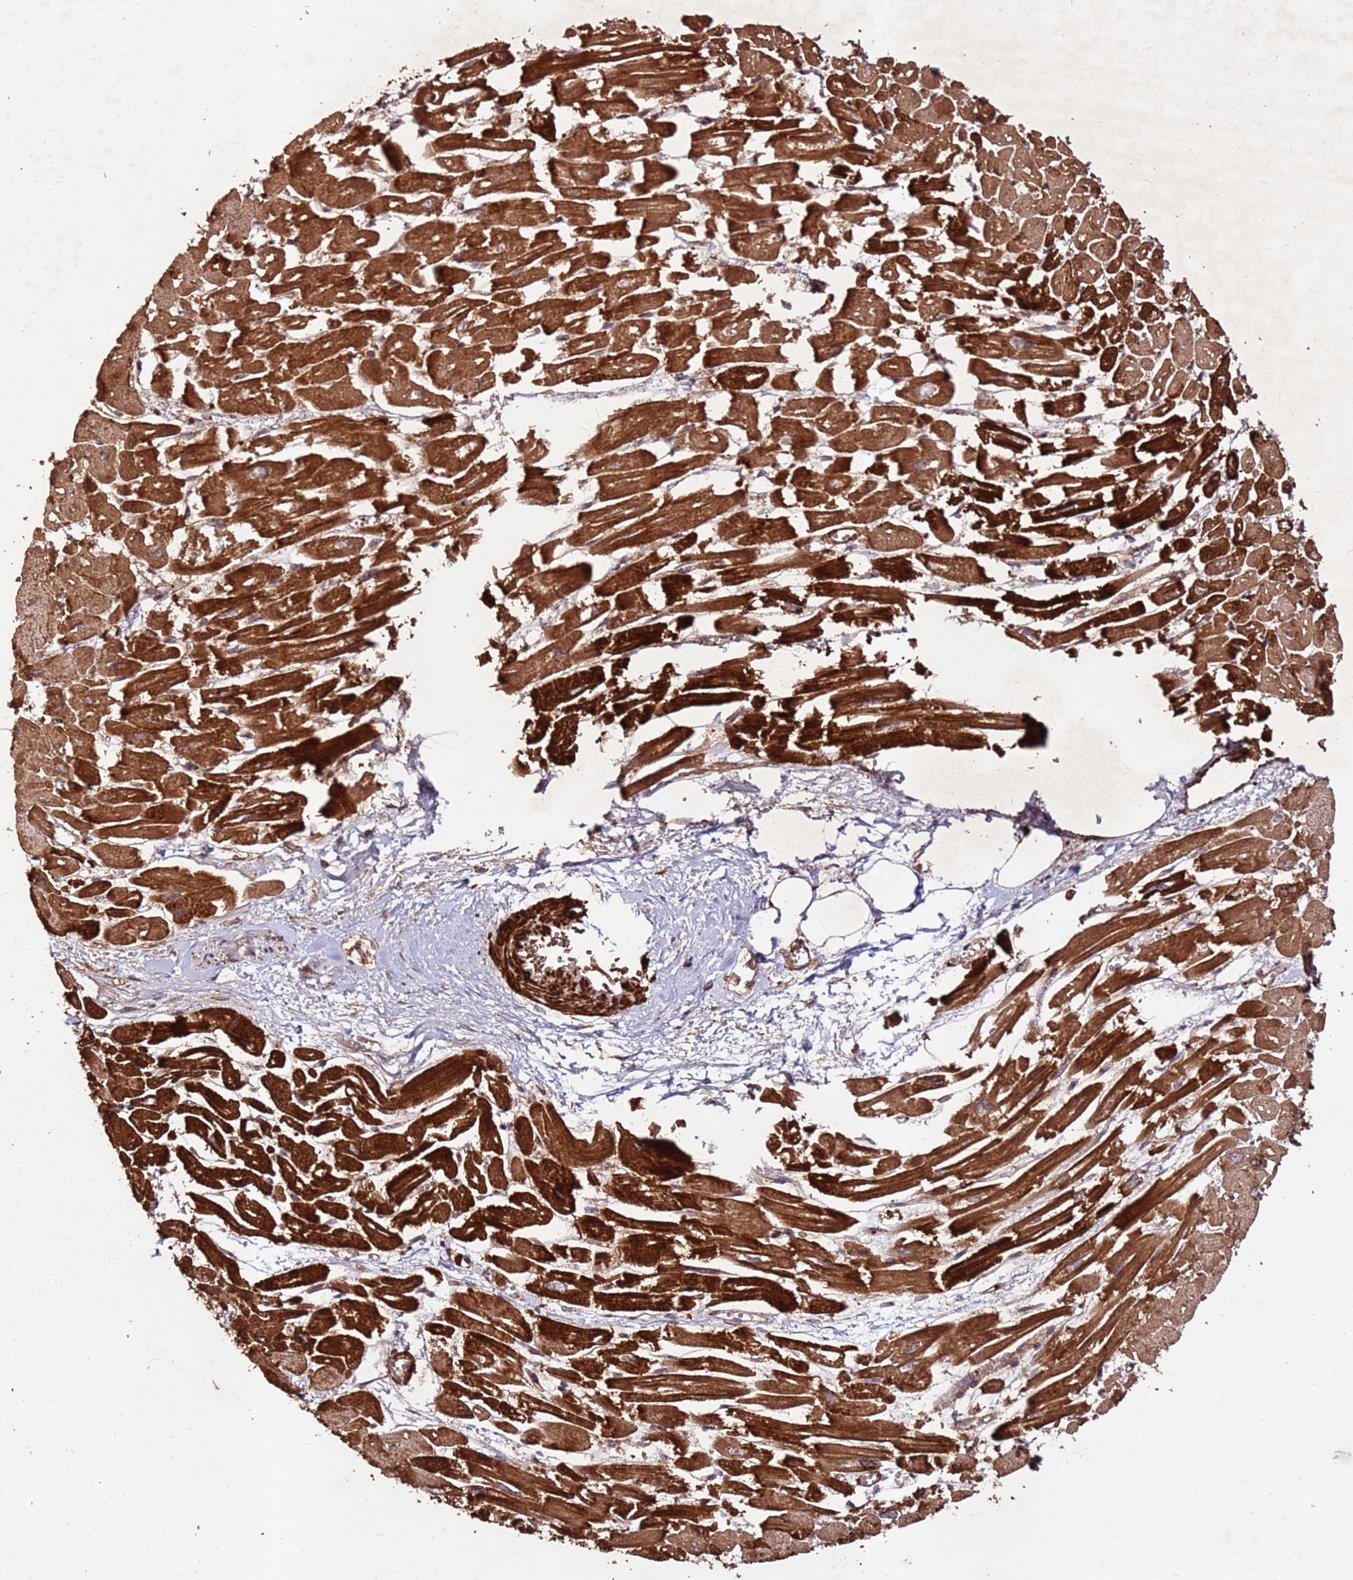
{"staining": {"intensity": "strong", "quantity": ">75%", "location": "cytoplasmic/membranous"}, "tissue": "heart muscle", "cell_type": "Cardiomyocytes", "image_type": "normal", "snomed": [{"axis": "morphology", "description": "Normal tissue, NOS"}, {"axis": "topography", "description": "Heart"}], "caption": "Immunohistochemistry photomicrograph of unremarkable heart muscle: heart muscle stained using IHC displays high levels of strong protein expression localized specifically in the cytoplasmic/membranous of cardiomyocytes, appearing as a cytoplasmic/membranous brown color.", "gene": "FAM186A", "patient": {"sex": "male", "age": 54}}